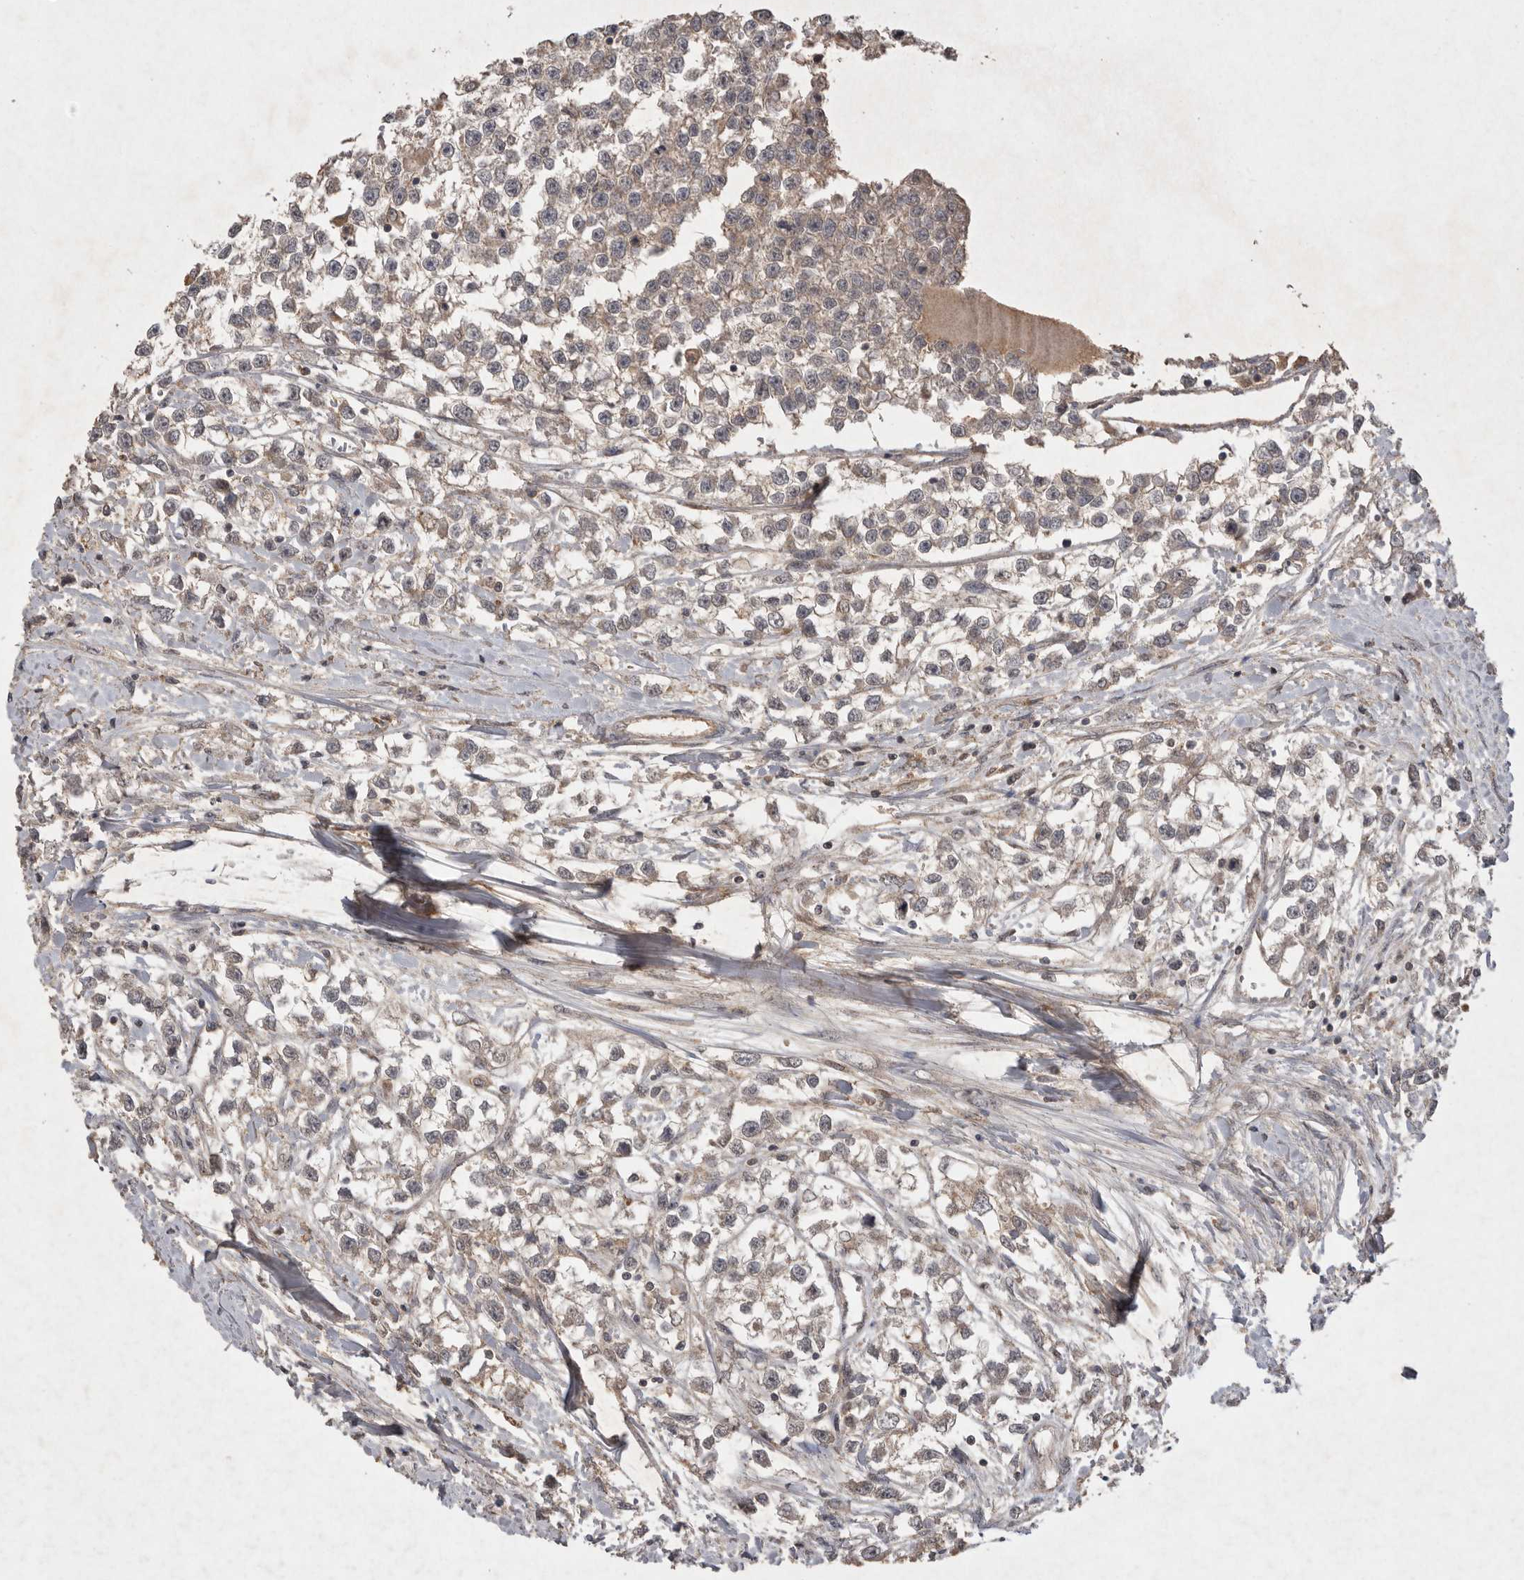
{"staining": {"intensity": "weak", "quantity": "25%-75%", "location": "cytoplasmic/membranous"}, "tissue": "testis cancer", "cell_type": "Tumor cells", "image_type": "cancer", "snomed": [{"axis": "morphology", "description": "Seminoma, NOS"}, {"axis": "morphology", "description": "Carcinoma, Embryonal, NOS"}, {"axis": "topography", "description": "Testis"}], "caption": "Testis cancer stained with a protein marker demonstrates weak staining in tumor cells.", "gene": "APLNR", "patient": {"sex": "male", "age": 51}}